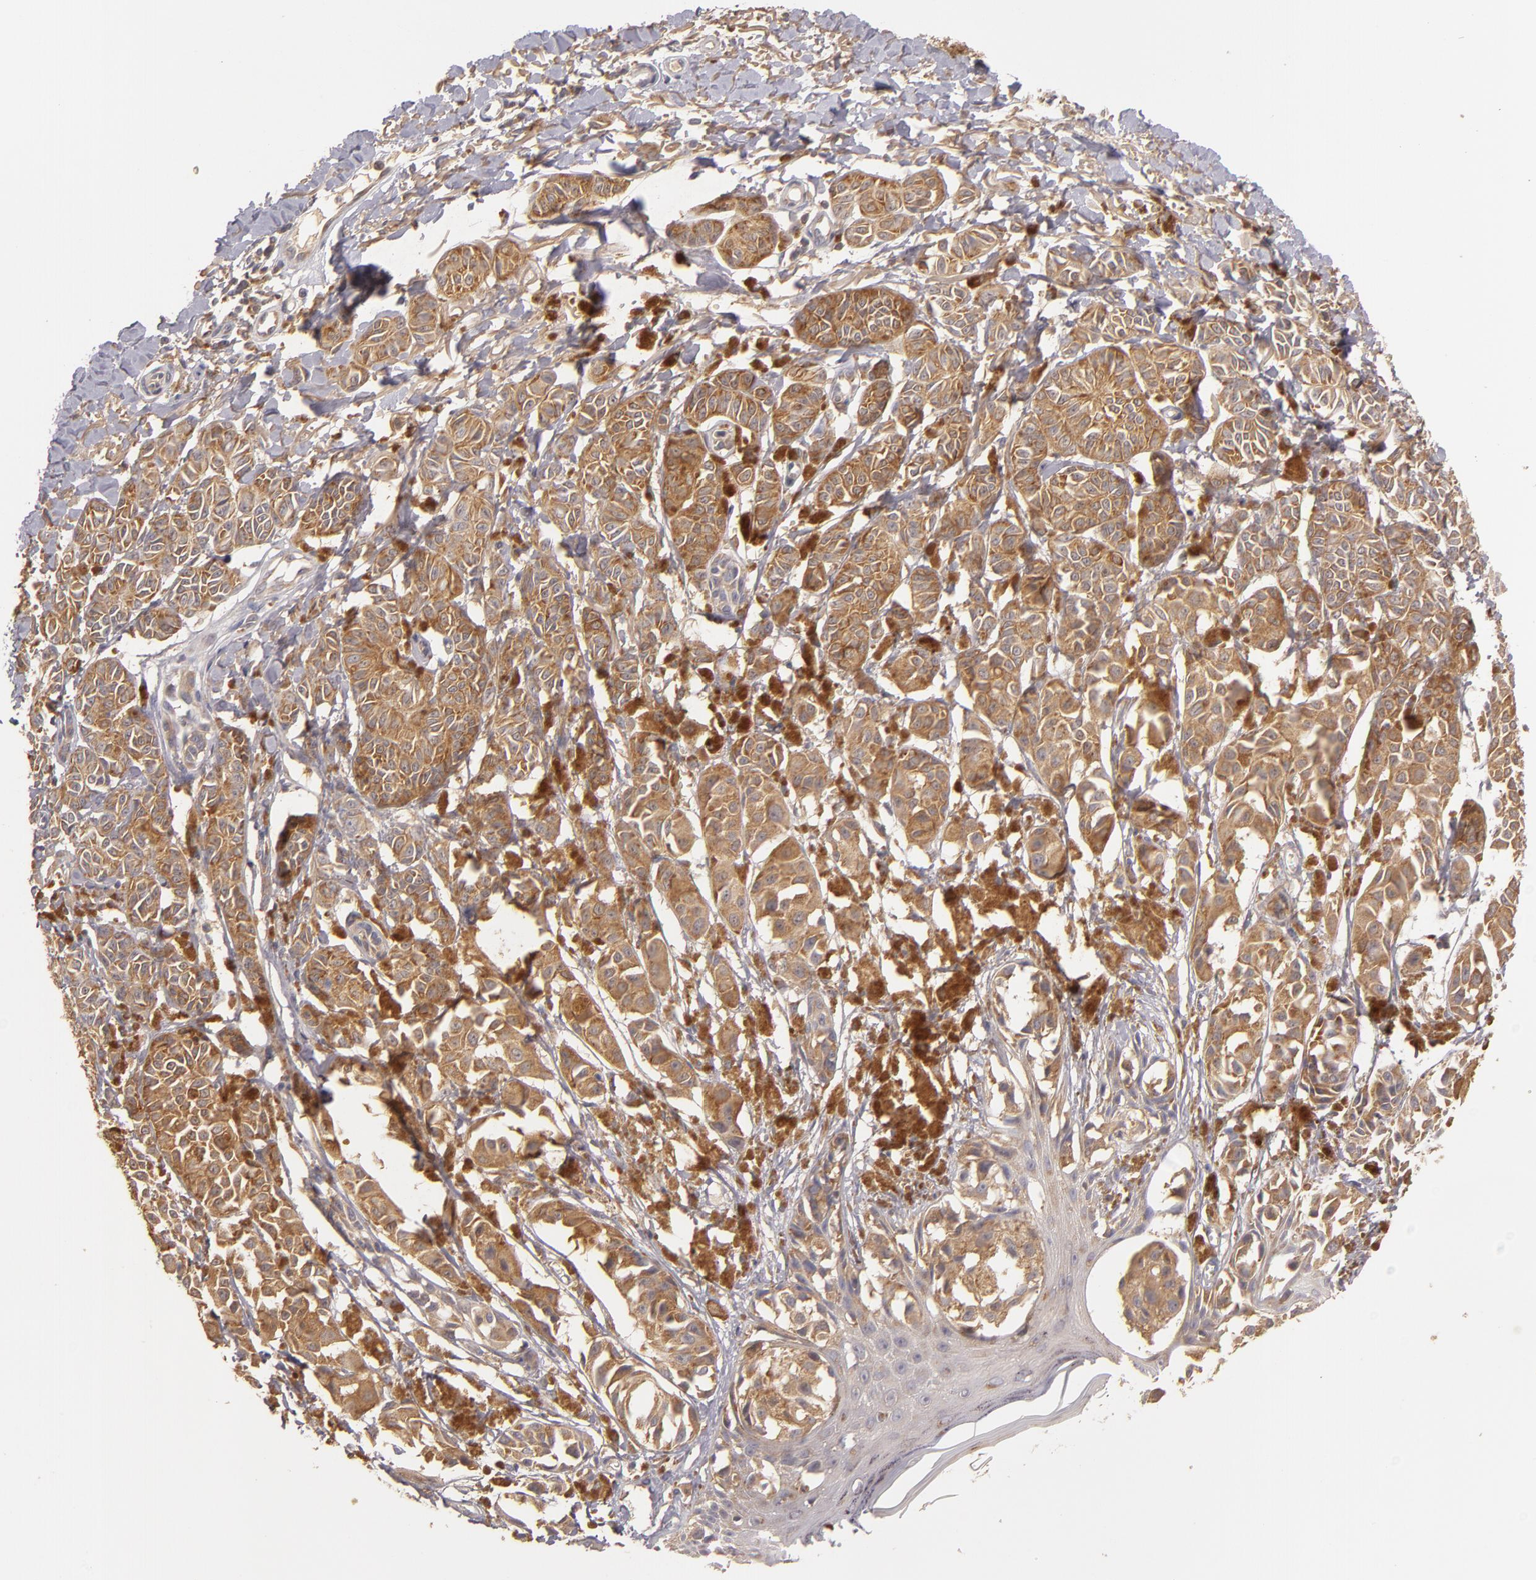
{"staining": {"intensity": "moderate", "quantity": ">75%", "location": "cytoplasmic/membranous"}, "tissue": "melanoma", "cell_type": "Tumor cells", "image_type": "cancer", "snomed": [{"axis": "morphology", "description": "Malignant melanoma, NOS"}, {"axis": "topography", "description": "Skin"}], "caption": "DAB immunohistochemical staining of human melanoma exhibits moderate cytoplasmic/membranous protein staining in approximately >75% of tumor cells.", "gene": "UPF3B", "patient": {"sex": "male", "age": 76}}